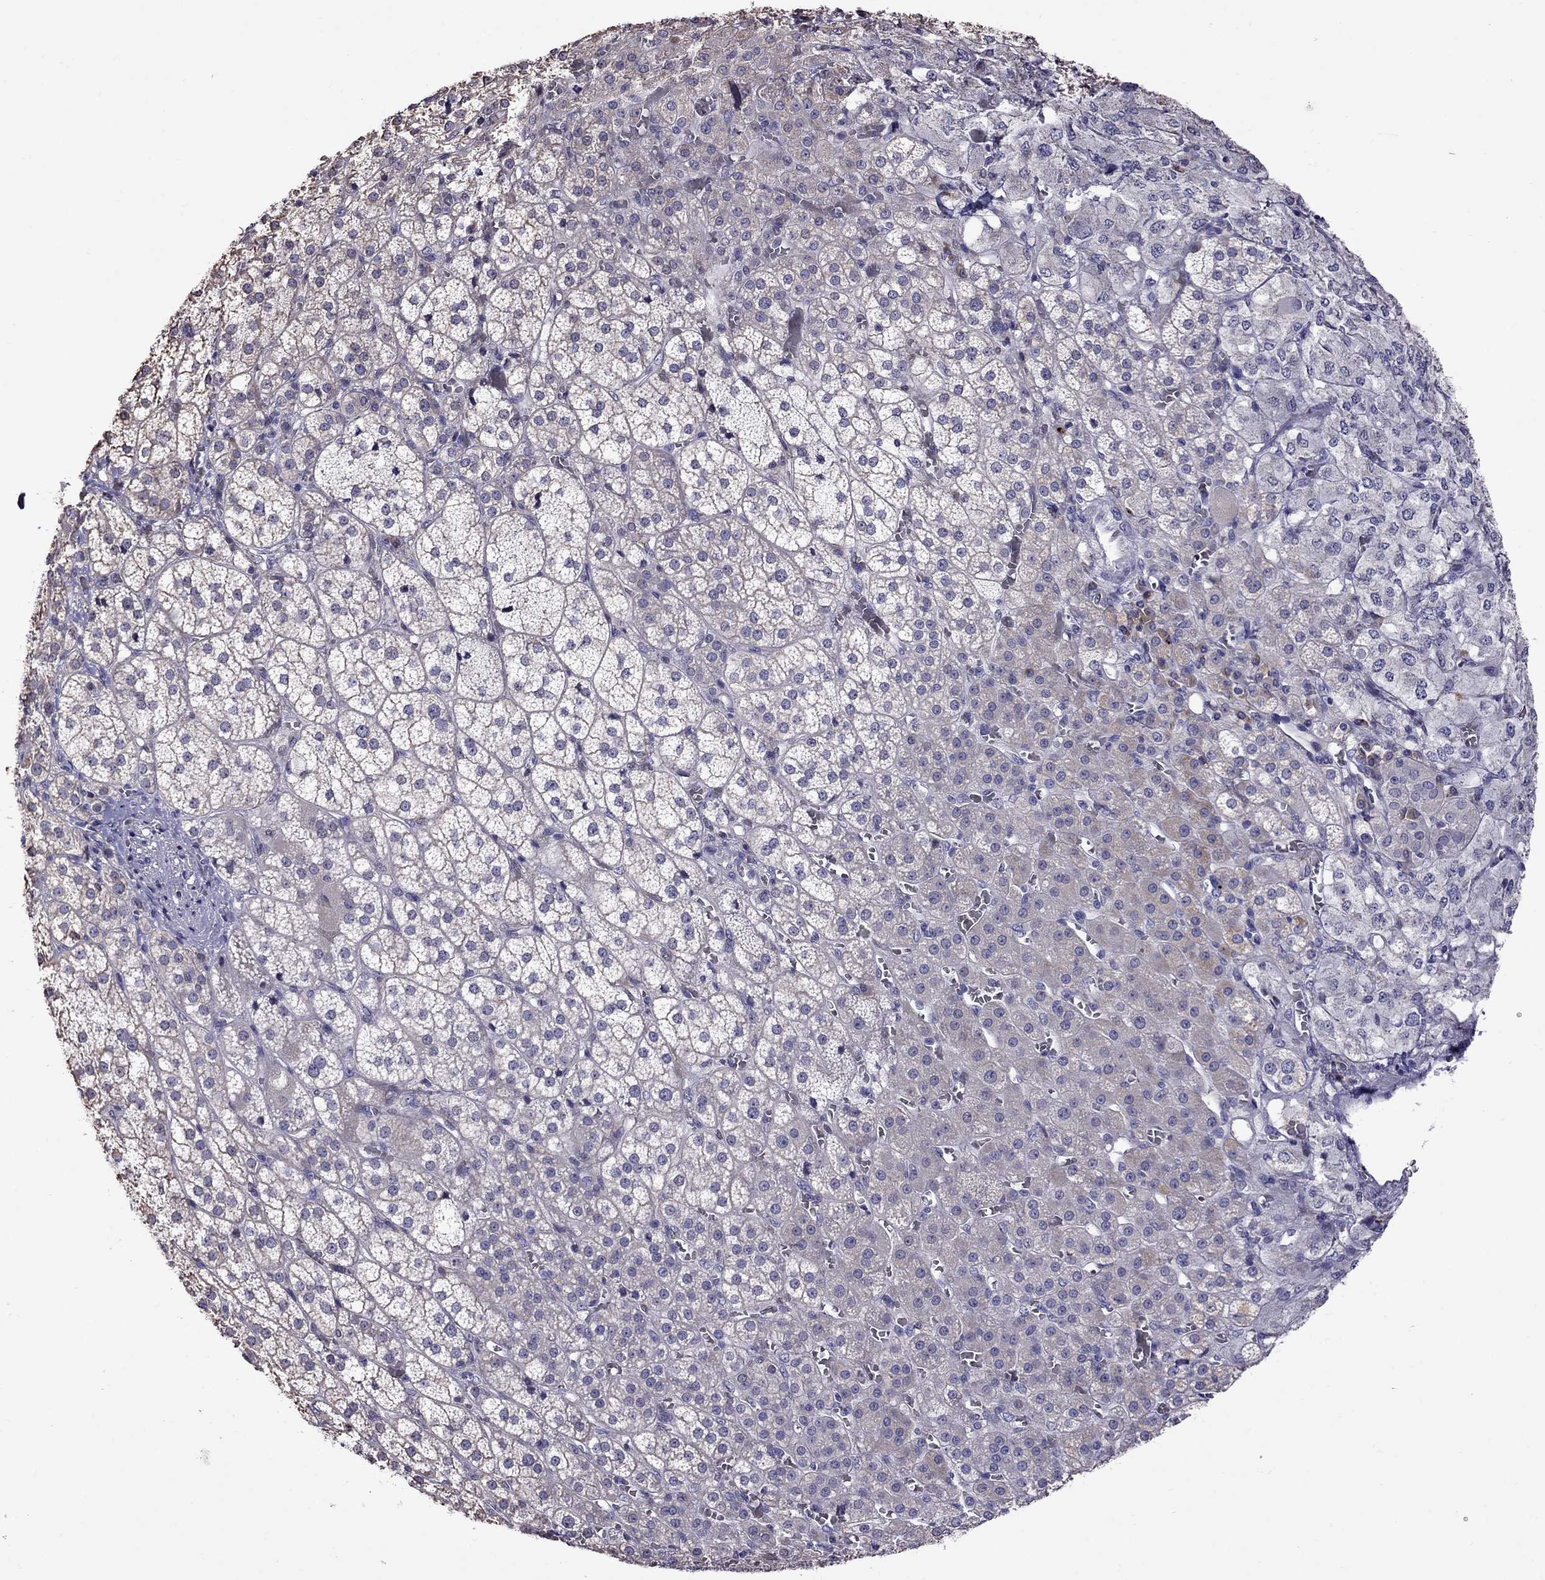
{"staining": {"intensity": "weak", "quantity": "<25%", "location": "cytoplasmic/membranous"}, "tissue": "adrenal gland", "cell_type": "Glandular cells", "image_type": "normal", "snomed": [{"axis": "morphology", "description": "Normal tissue, NOS"}, {"axis": "topography", "description": "Adrenal gland"}], "caption": "Glandular cells show no significant staining in normal adrenal gland.", "gene": "ADAM28", "patient": {"sex": "female", "age": 60}}